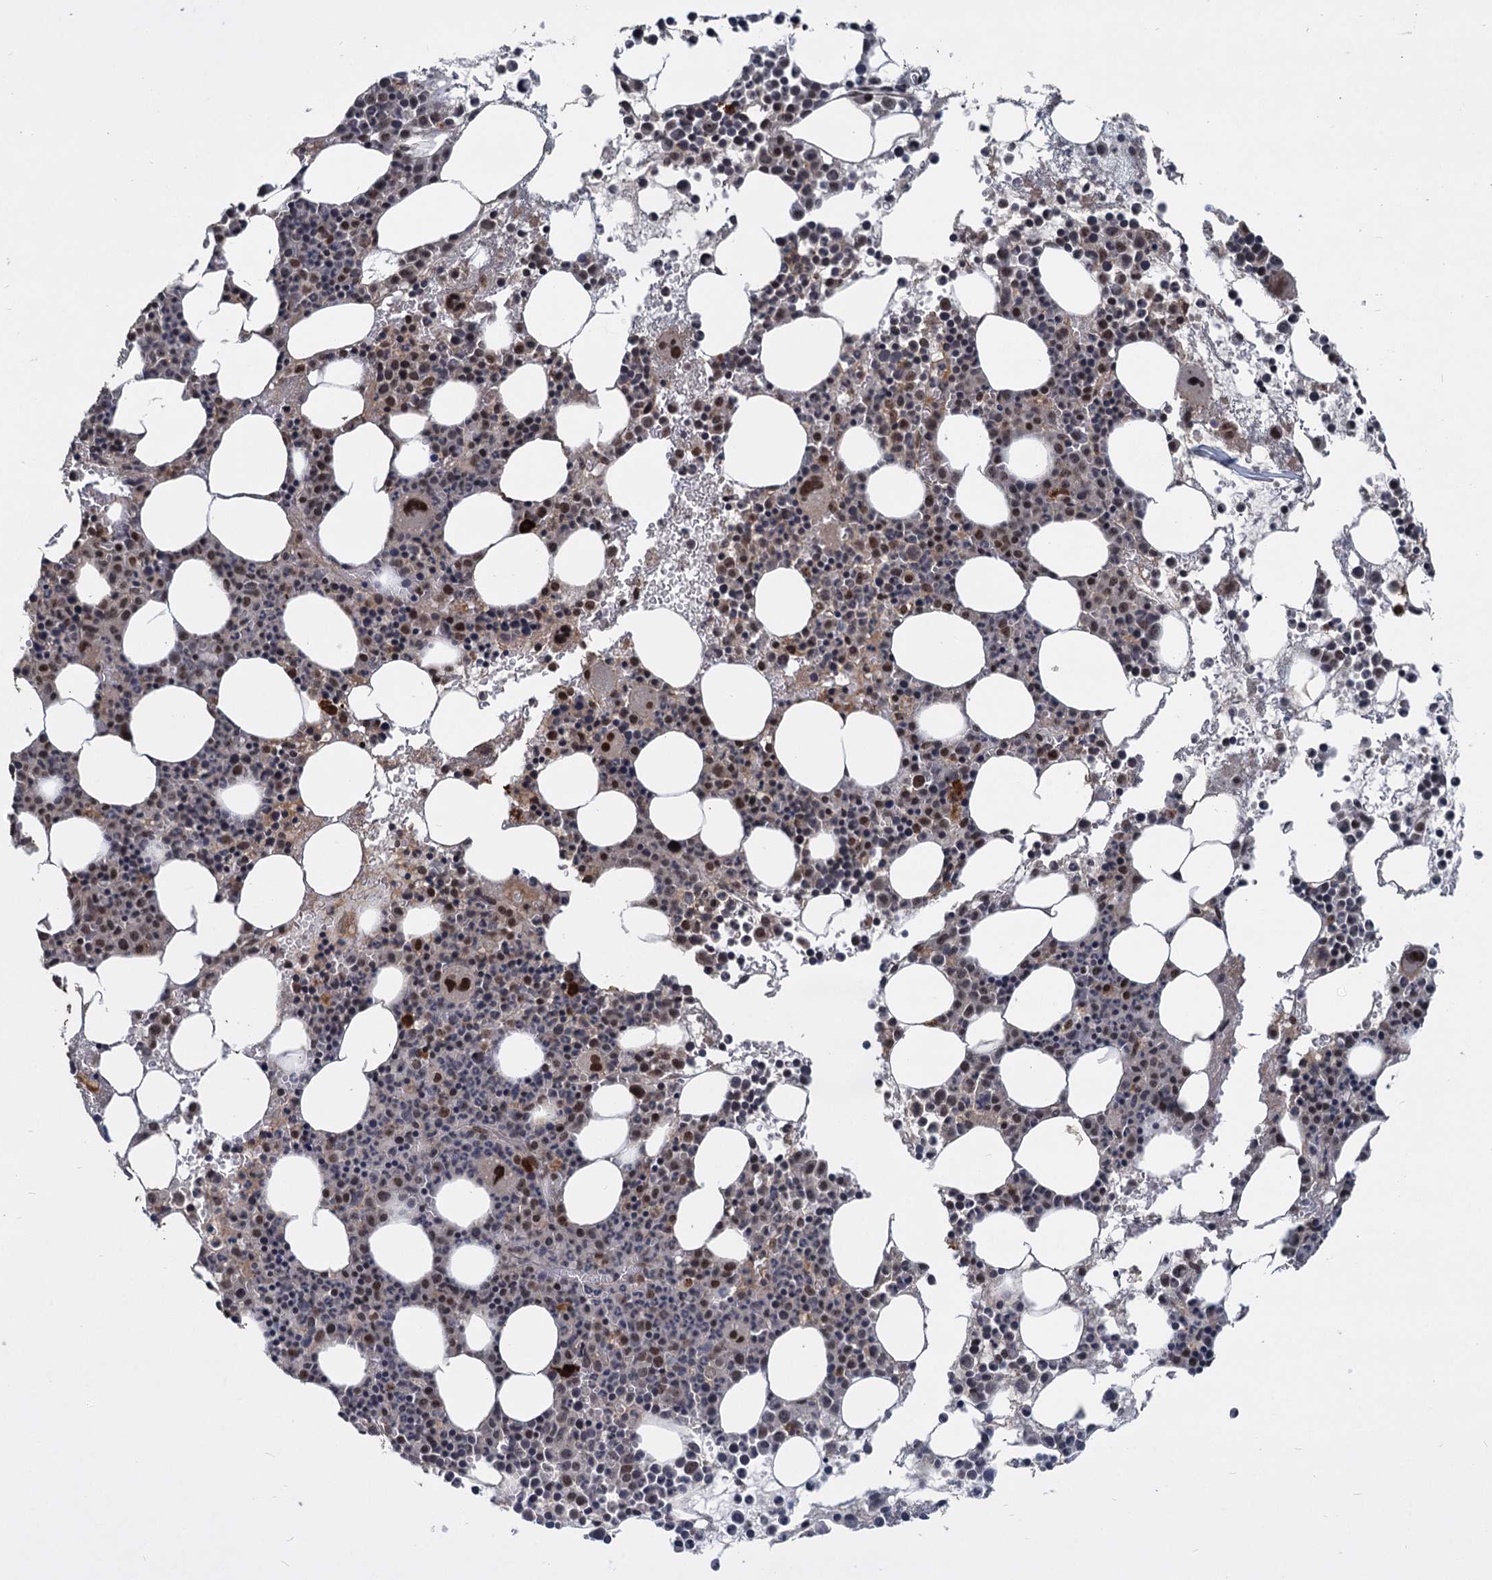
{"staining": {"intensity": "strong", "quantity": "25%-75%", "location": "nuclear"}, "tissue": "bone marrow", "cell_type": "Hematopoietic cells", "image_type": "normal", "snomed": [{"axis": "morphology", "description": "Normal tissue, NOS"}, {"axis": "topography", "description": "Bone marrow"}], "caption": "Immunohistochemistry (IHC) histopathology image of benign bone marrow: bone marrow stained using IHC exhibits high levels of strong protein expression localized specifically in the nuclear of hematopoietic cells, appearing as a nuclear brown color.", "gene": "FAM216B", "patient": {"sex": "female", "age": 76}}